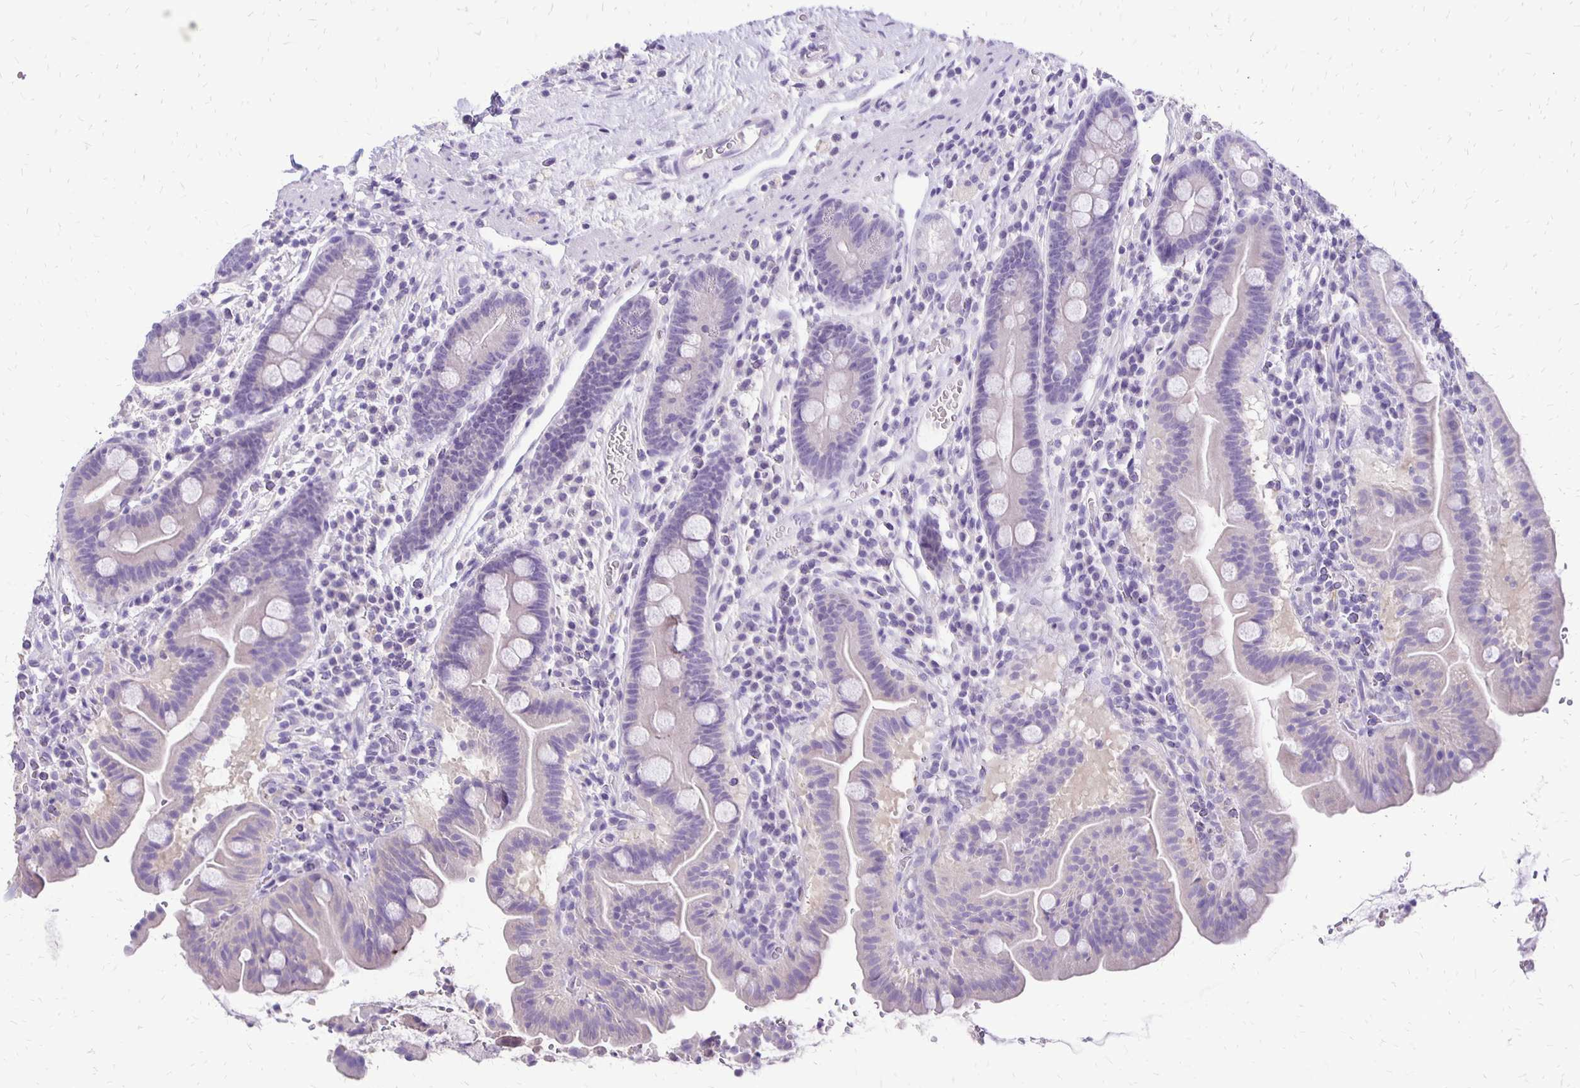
{"staining": {"intensity": "negative", "quantity": "none", "location": "none"}, "tissue": "small intestine", "cell_type": "Glandular cells", "image_type": "normal", "snomed": [{"axis": "morphology", "description": "Normal tissue, NOS"}, {"axis": "topography", "description": "Small intestine"}], "caption": "Unremarkable small intestine was stained to show a protein in brown. There is no significant positivity in glandular cells. (DAB immunohistochemistry, high magnification).", "gene": "ANKRD45", "patient": {"sex": "male", "age": 26}}